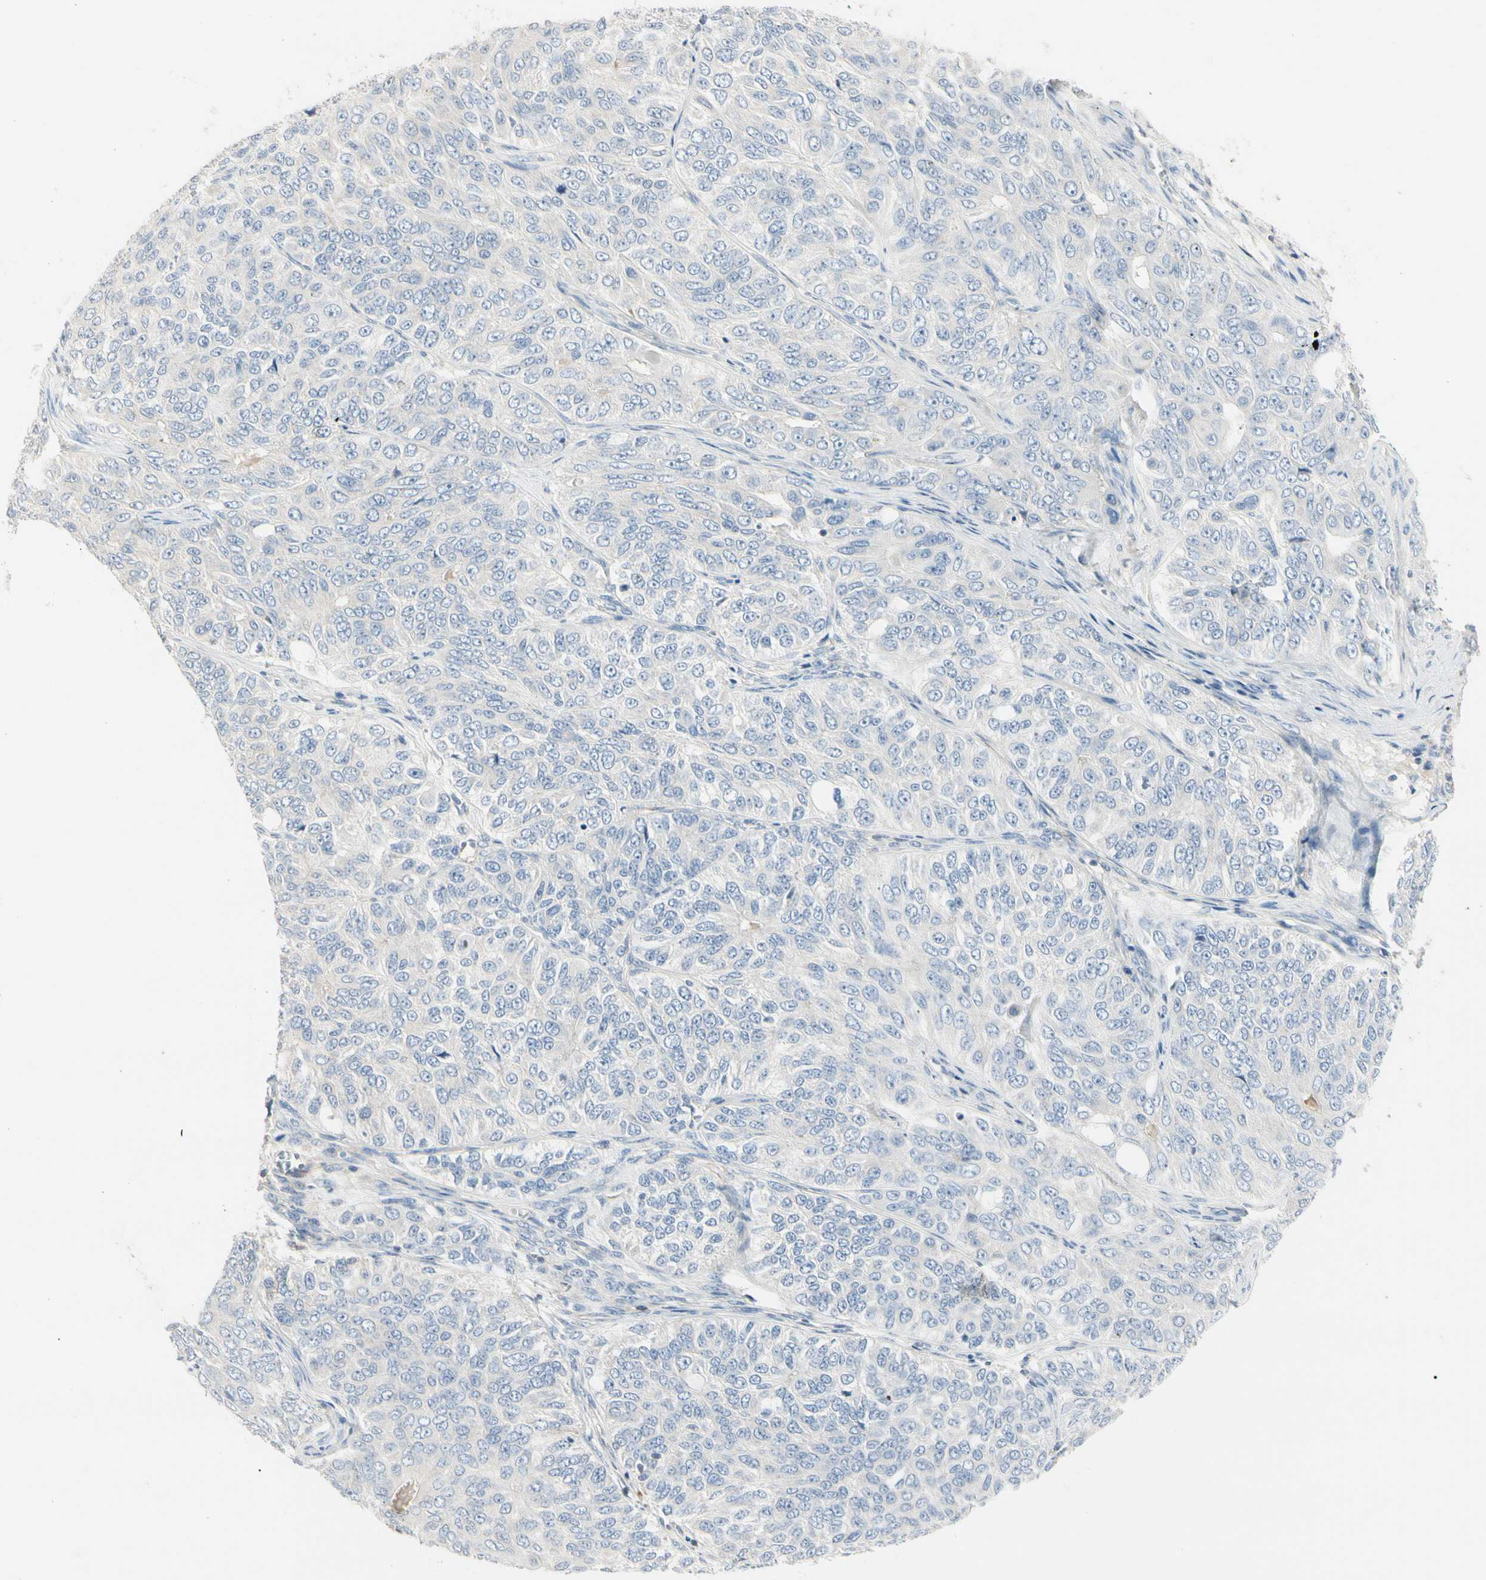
{"staining": {"intensity": "negative", "quantity": "none", "location": "none"}, "tissue": "ovarian cancer", "cell_type": "Tumor cells", "image_type": "cancer", "snomed": [{"axis": "morphology", "description": "Carcinoma, endometroid"}, {"axis": "topography", "description": "Ovary"}], "caption": "A histopathology image of human ovarian cancer is negative for staining in tumor cells.", "gene": "NFKB2", "patient": {"sex": "female", "age": 51}}